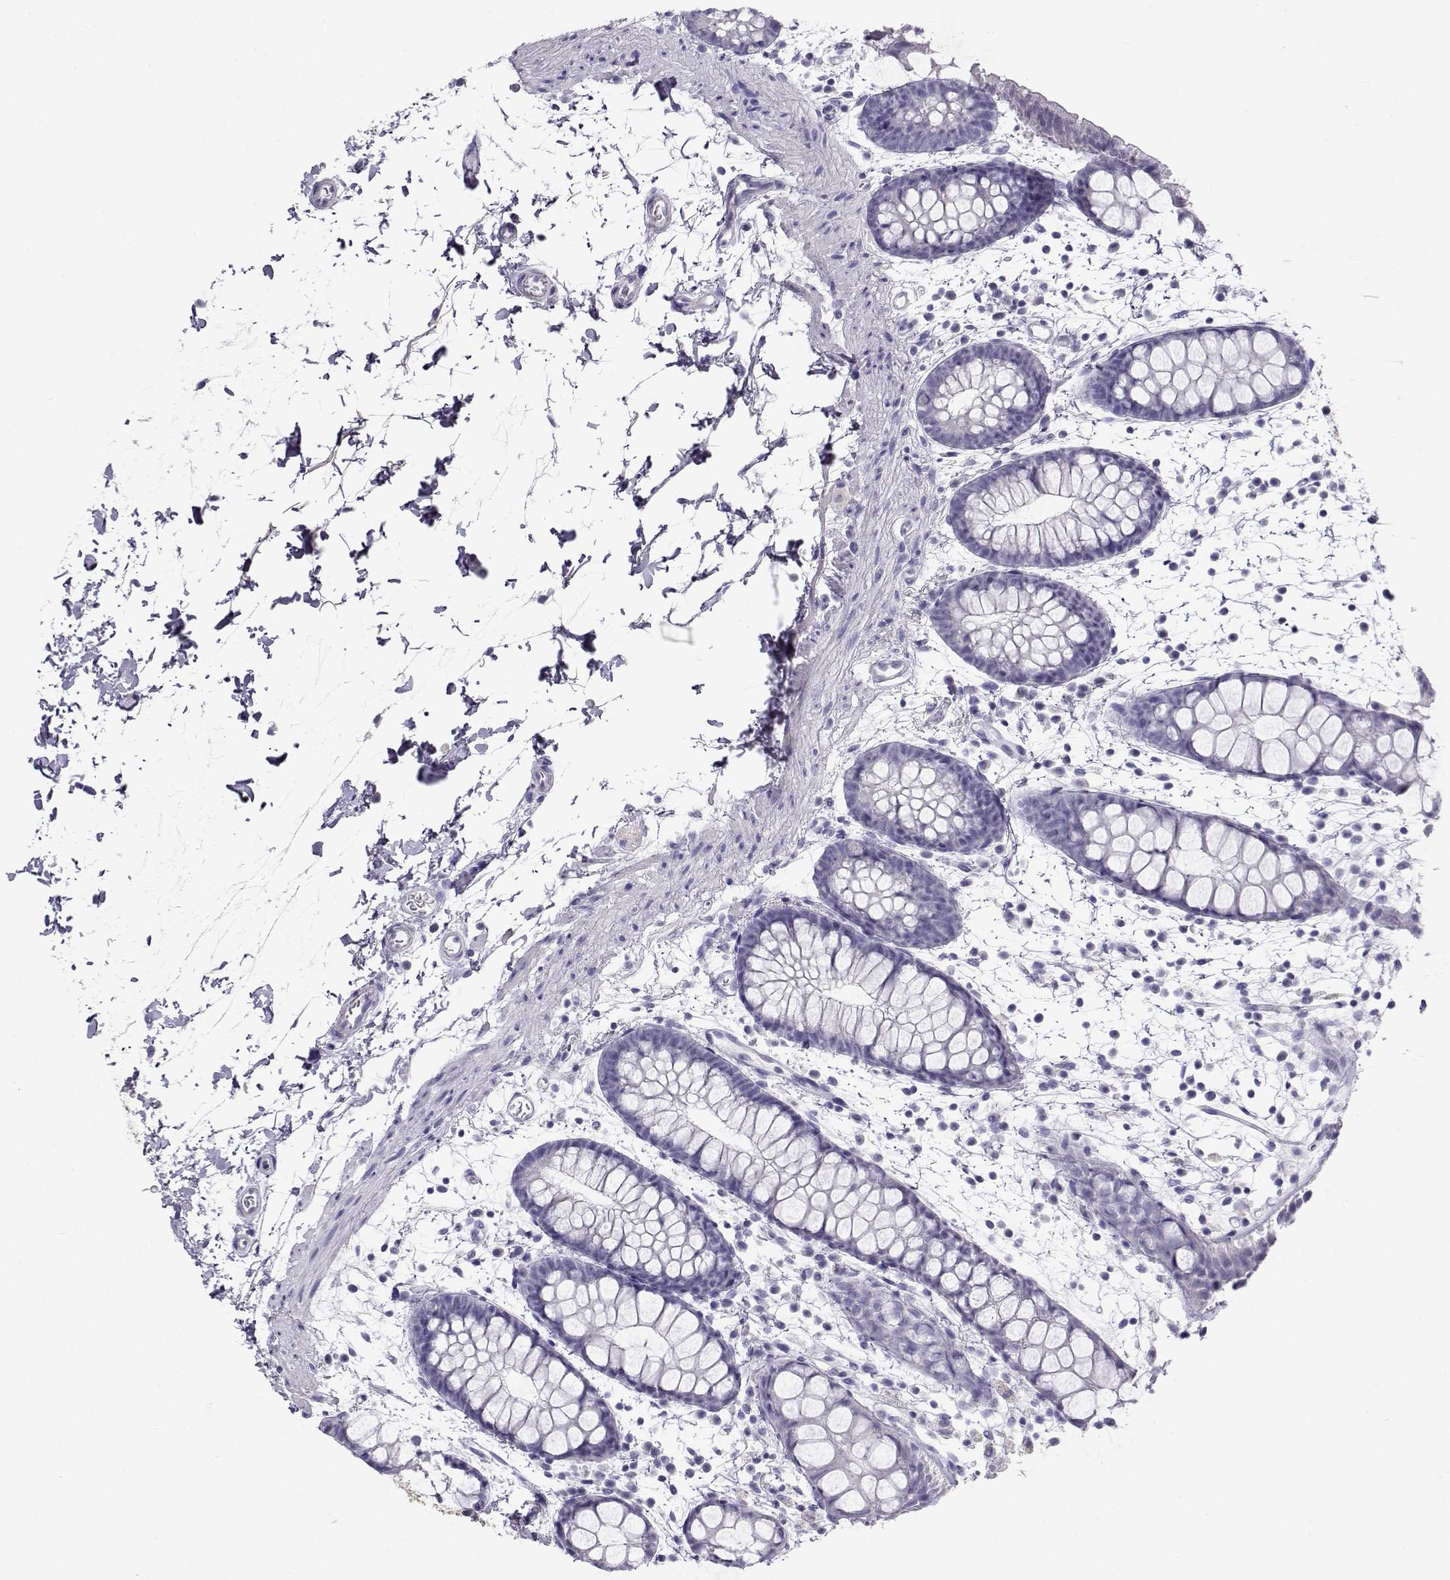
{"staining": {"intensity": "negative", "quantity": "none", "location": "none"}, "tissue": "rectum", "cell_type": "Glandular cells", "image_type": "normal", "snomed": [{"axis": "morphology", "description": "Normal tissue, NOS"}, {"axis": "topography", "description": "Rectum"}], "caption": "Immunohistochemistry of unremarkable rectum shows no positivity in glandular cells.", "gene": "CABS1", "patient": {"sex": "male", "age": 57}}